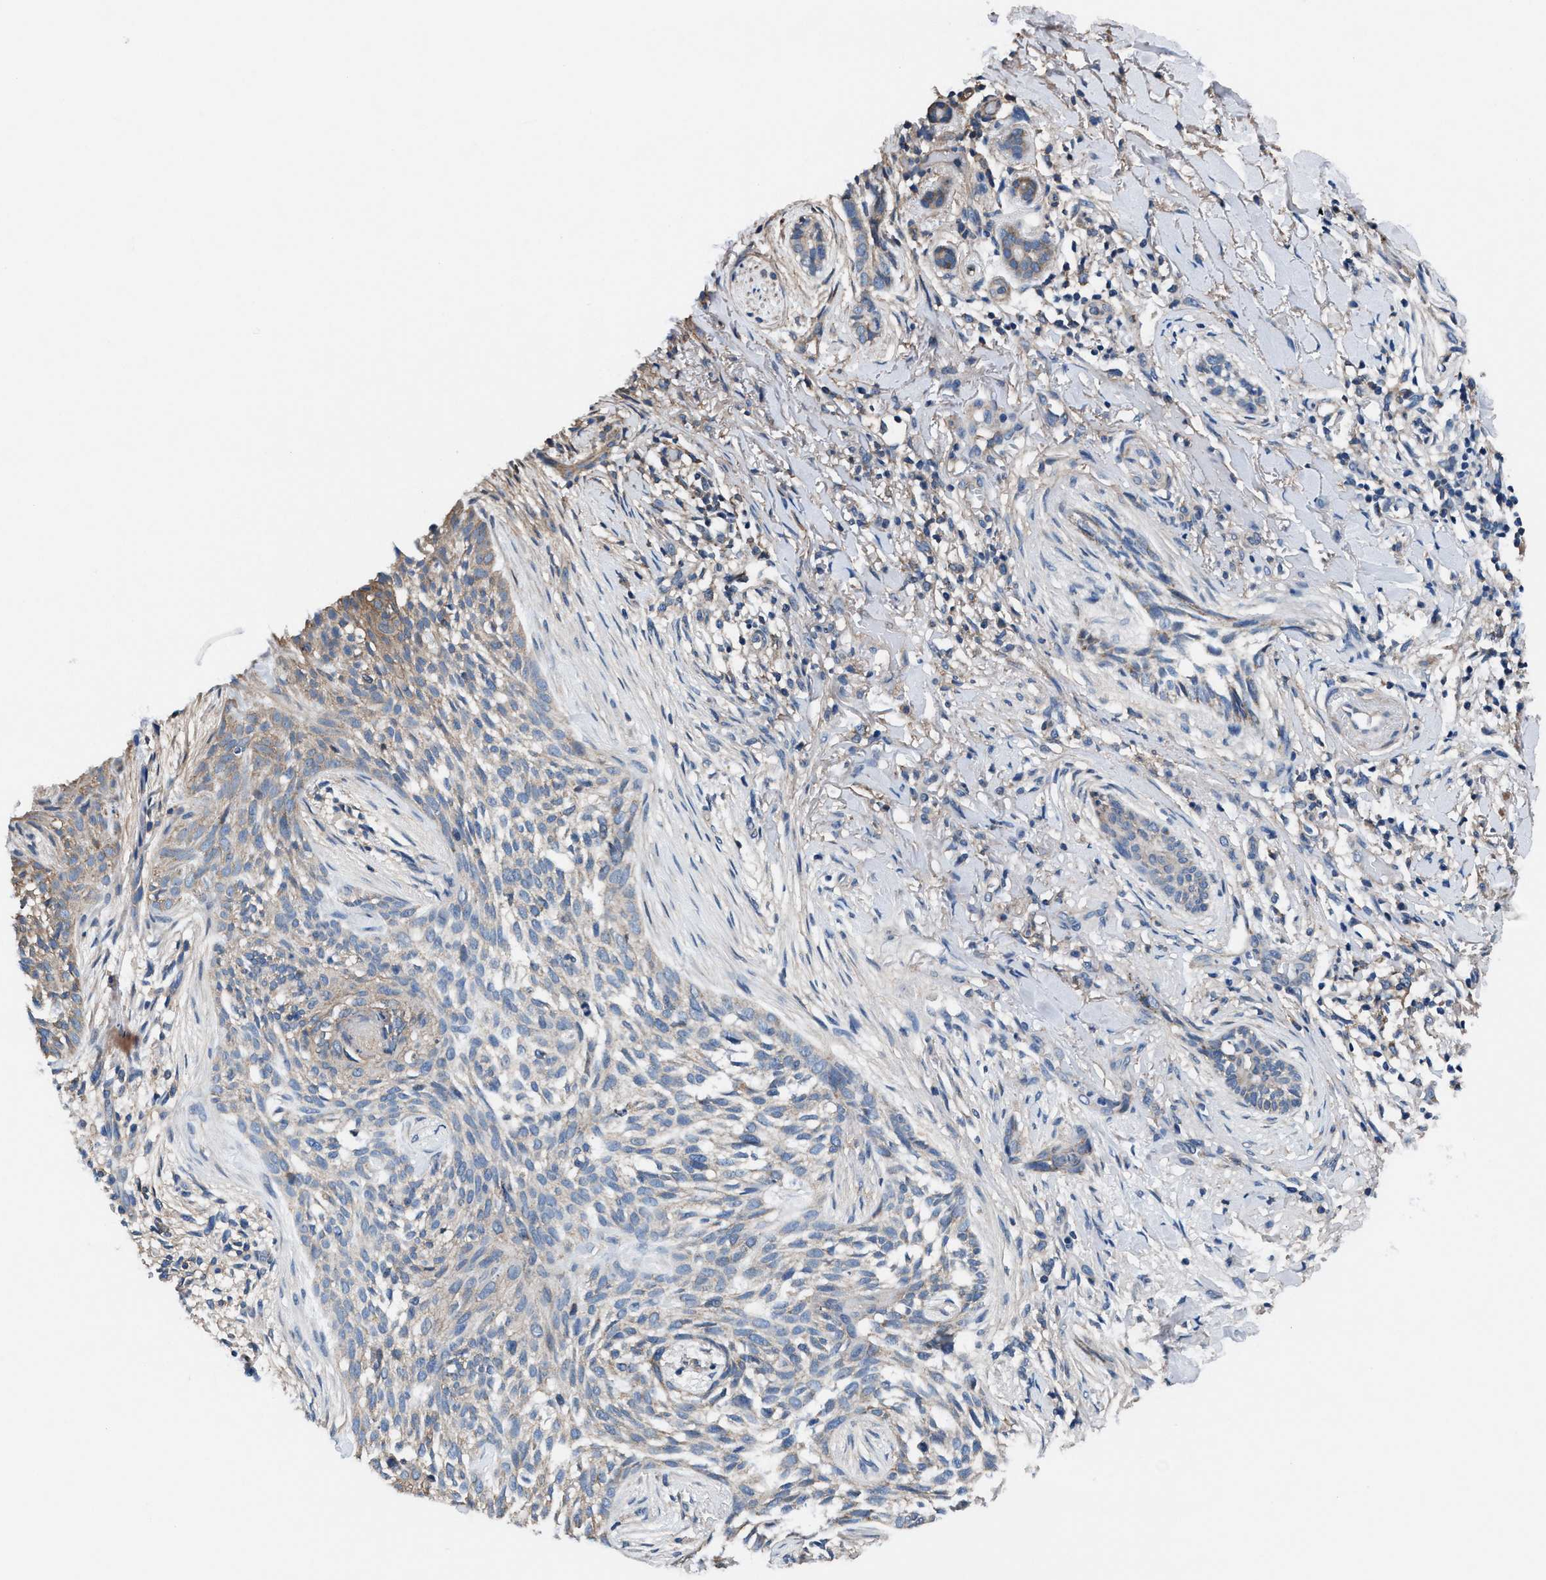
{"staining": {"intensity": "weak", "quantity": "<25%", "location": "cytoplasmic/membranous"}, "tissue": "skin cancer", "cell_type": "Tumor cells", "image_type": "cancer", "snomed": [{"axis": "morphology", "description": "Basal cell carcinoma"}, {"axis": "topography", "description": "Skin"}], "caption": "Human skin basal cell carcinoma stained for a protein using immunohistochemistry (IHC) displays no staining in tumor cells.", "gene": "NKTR", "patient": {"sex": "female", "age": 88}}